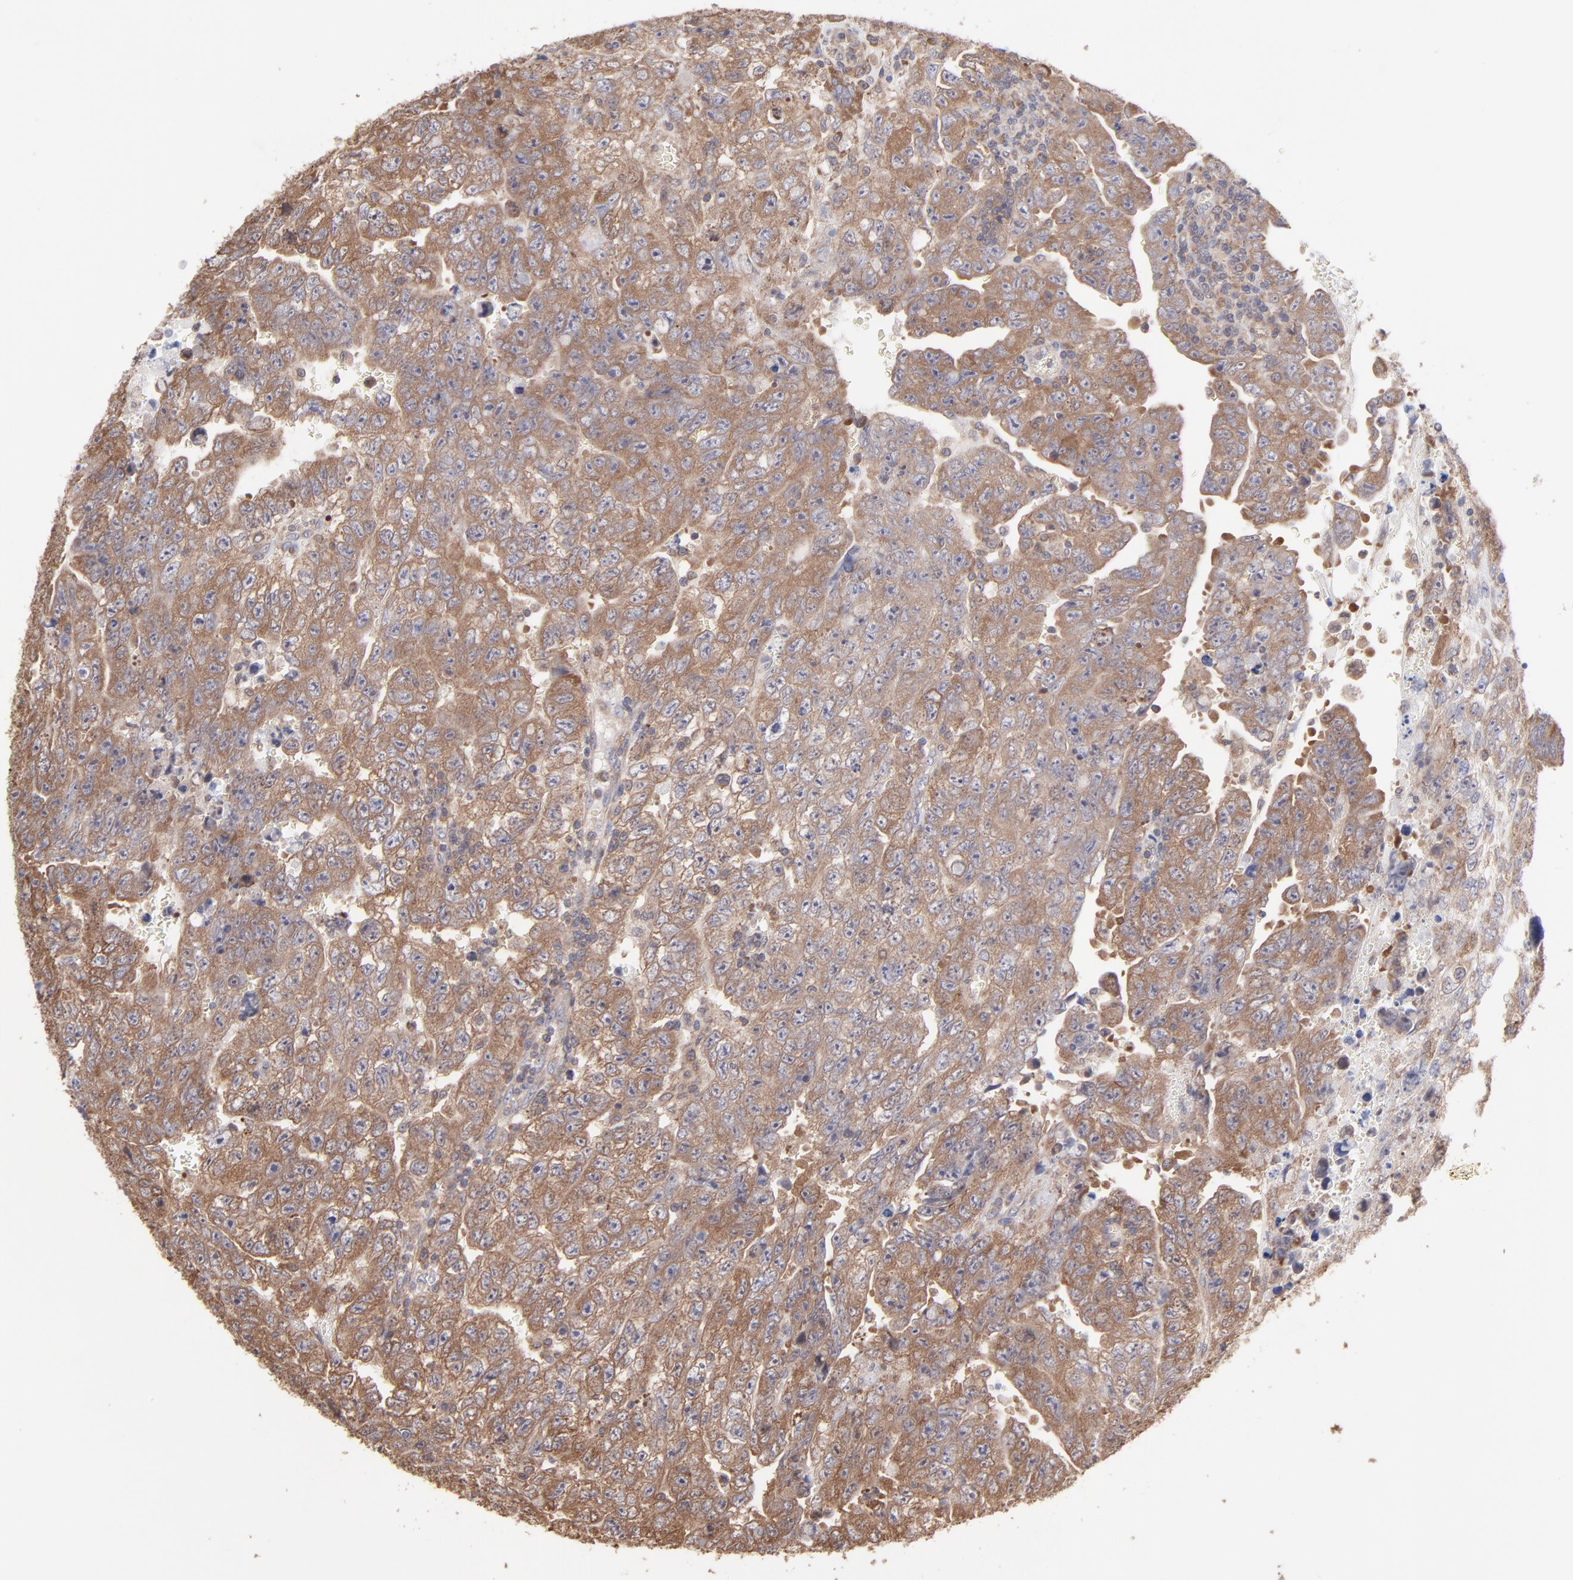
{"staining": {"intensity": "moderate", "quantity": ">75%", "location": "cytoplasmic/membranous"}, "tissue": "testis cancer", "cell_type": "Tumor cells", "image_type": "cancer", "snomed": [{"axis": "morphology", "description": "Carcinoma, Embryonal, NOS"}, {"axis": "topography", "description": "Testis"}], "caption": "This is an image of immunohistochemistry (IHC) staining of testis embryonal carcinoma, which shows moderate staining in the cytoplasmic/membranous of tumor cells.", "gene": "MAPRE1", "patient": {"sex": "male", "age": 28}}